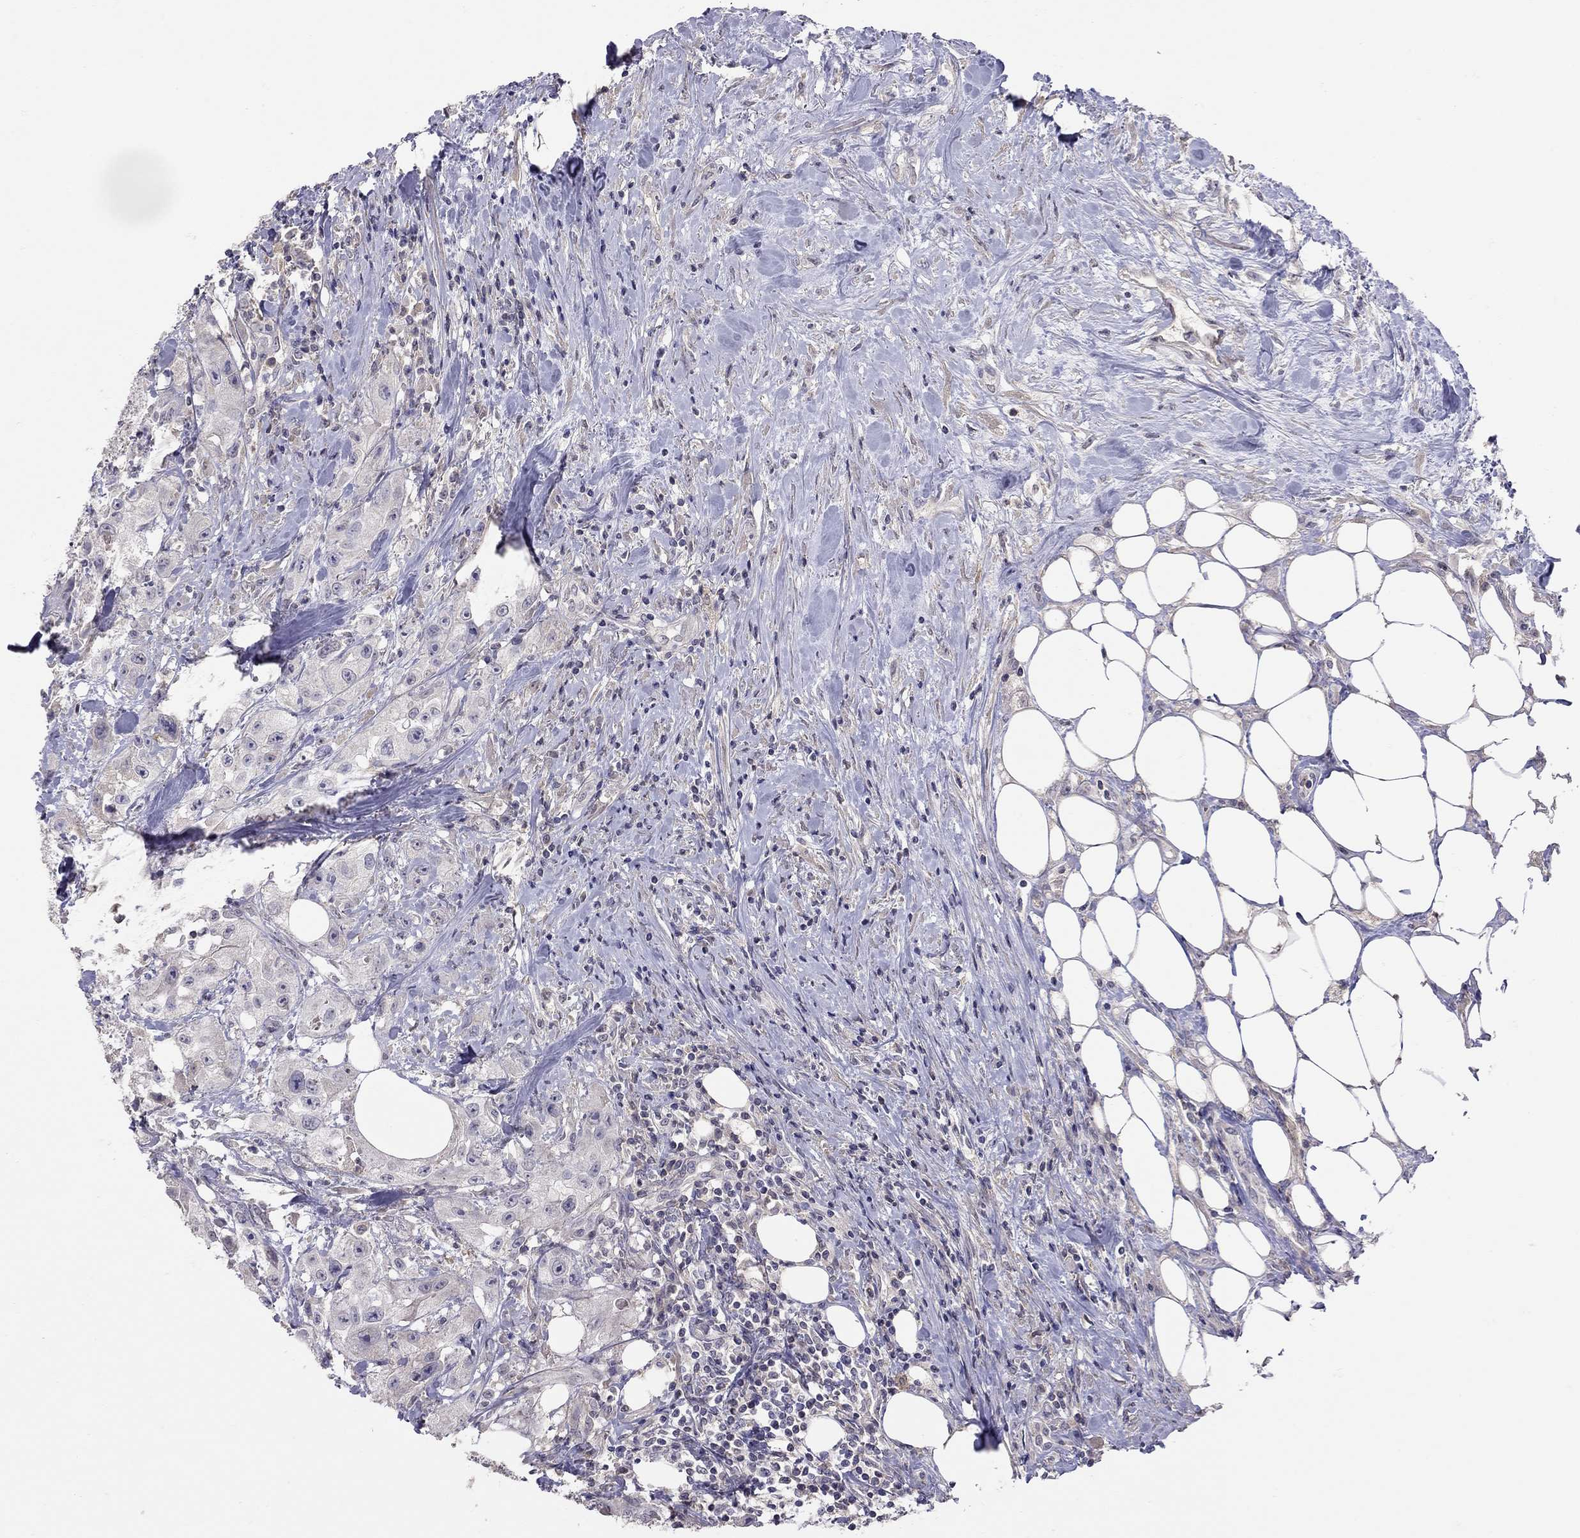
{"staining": {"intensity": "negative", "quantity": "none", "location": "none"}, "tissue": "urothelial cancer", "cell_type": "Tumor cells", "image_type": "cancer", "snomed": [{"axis": "morphology", "description": "Urothelial carcinoma, High grade"}, {"axis": "topography", "description": "Urinary bladder"}], "caption": "This micrograph is of high-grade urothelial carcinoma stained with IHC to label a protein in brown with the nuclei are counter-stained blue. There is no staining in tumor cells.", "gene": "RTP5", "patient": {"sex": "male", "age": 79}}